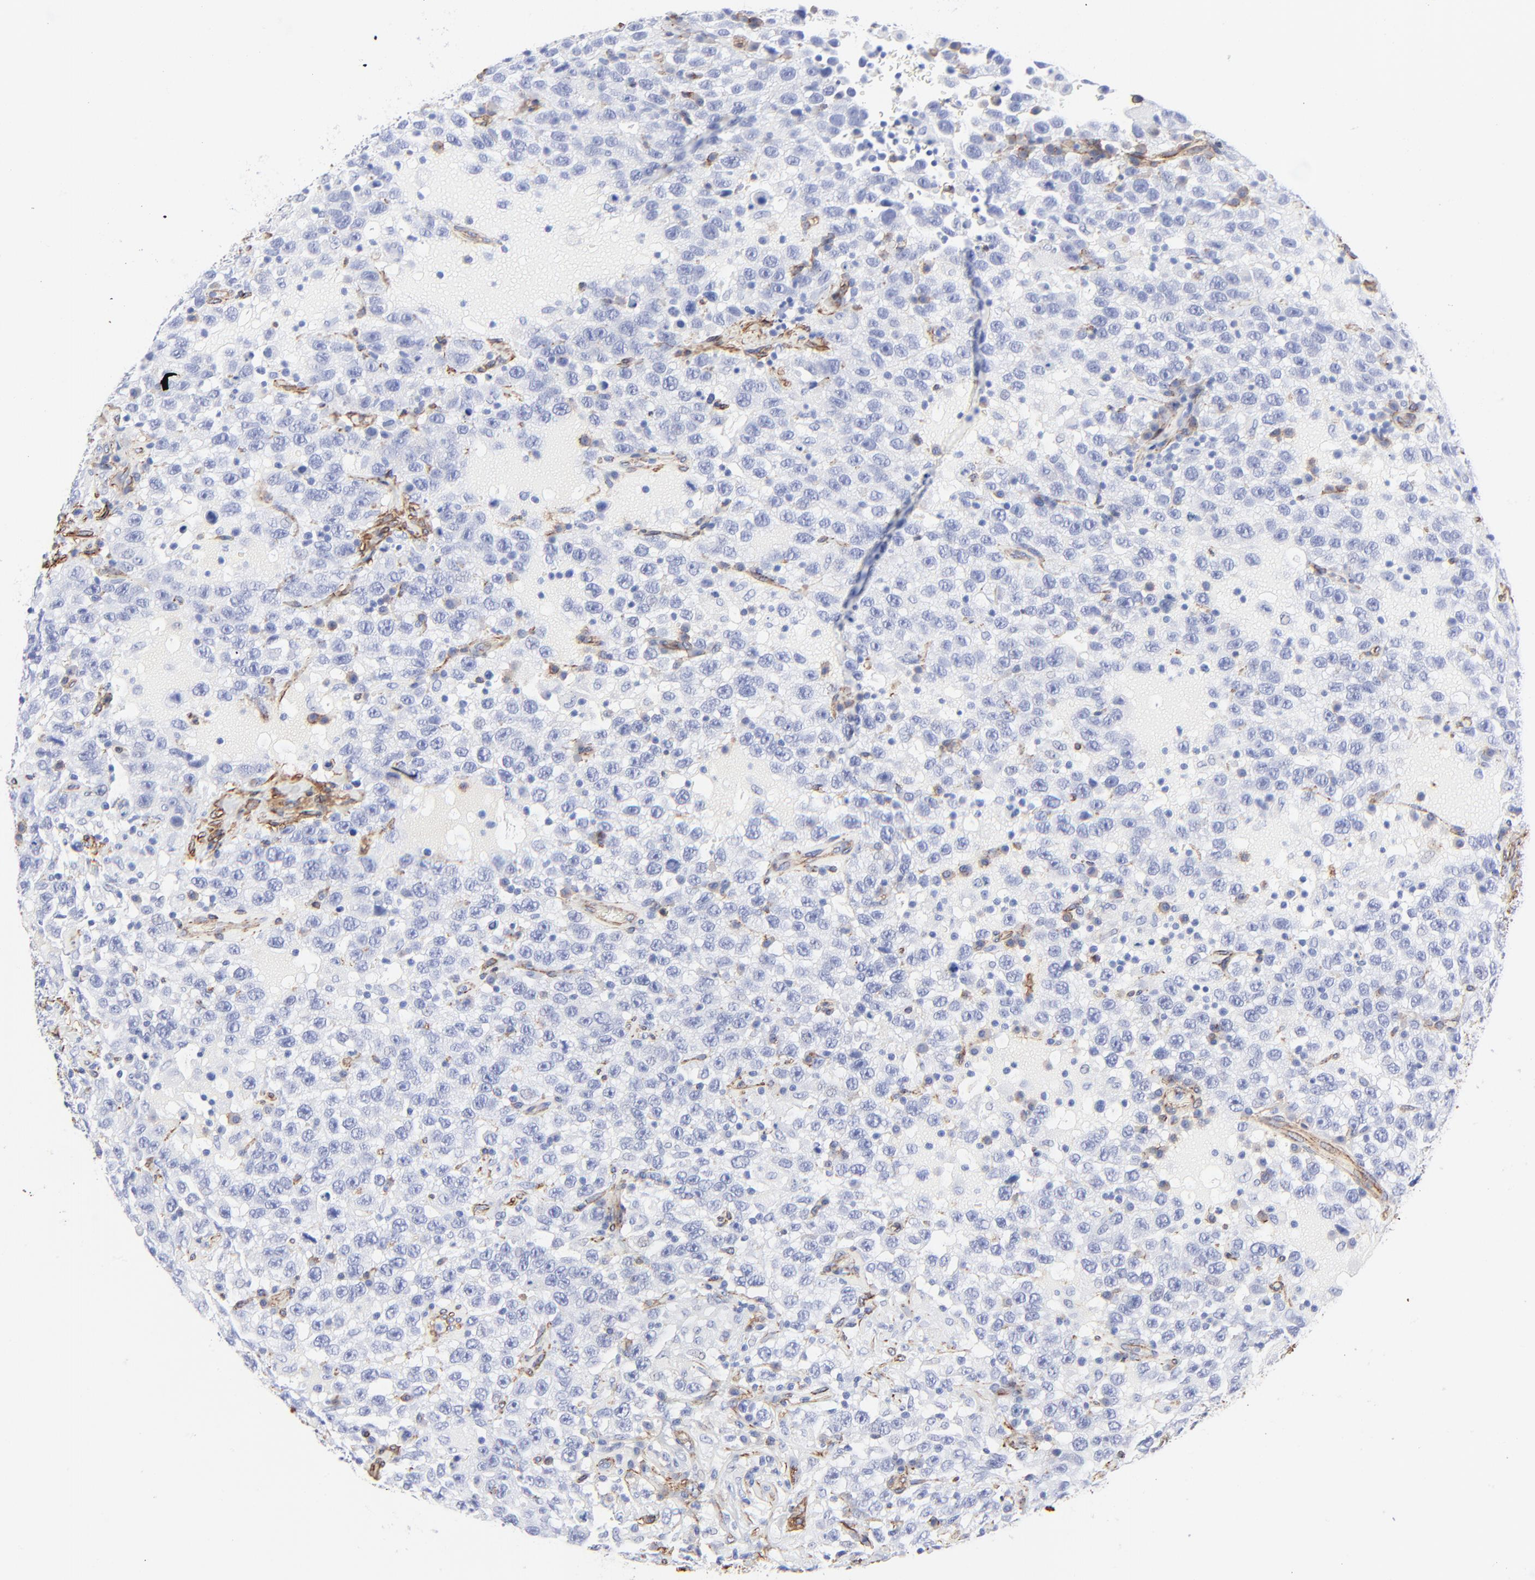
{"staining": {"intensity": "negative", "quantity": "none", "location": "none"}, "tissue": "testis cancer", "cell_type": "Tumor cells", "image_type": "cancer", "snomed": [{"axis": "morphology", "description": "Seminoma, NOS"}, {"axis": "topography", "description": "Testis"}], "caption": "The immunohistochemistry image has no significant expression in tumor cells of testis seminoma tissue.", "gene": "CAV1", "patient": {"sex": "male", "age": 41}}